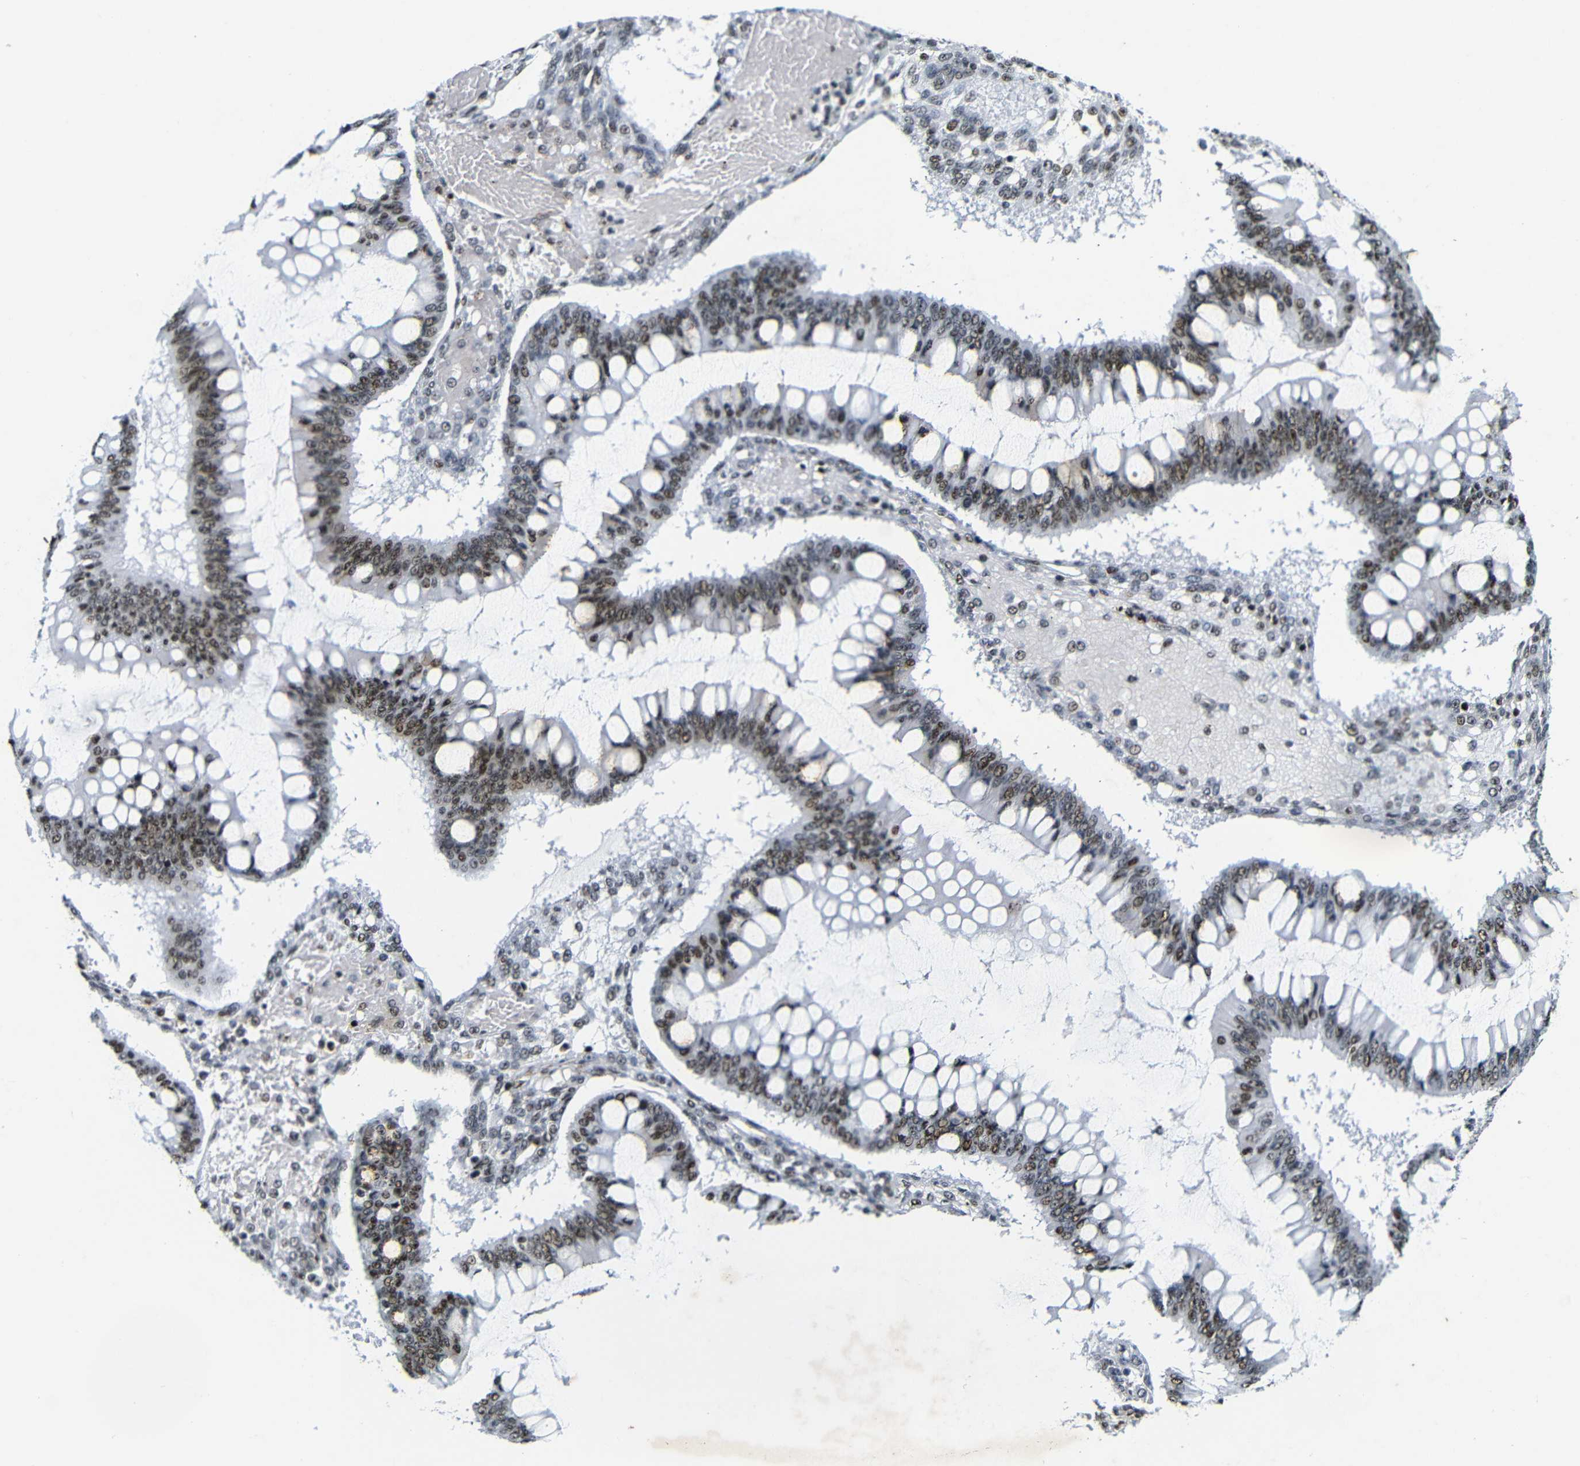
{"staining": {"intensity": "moderate", "quantity": ">75%", "location": "nuclear"}, "tissue": "ovarian cancer", "cell_type": "Tumor cells", "image_type": "cancer", "snomed": [{"axis": "morphology", "description": "Cystadenocarcinoma, mucinous, NOS"}, {"axis": "topography", "description": "Ovary"}], "caption": "Human ovarian mucinous cystadenocarcinoma stained for a protein (brown) shows moderate nuclear positive positivity in approximately >75% of tumor cells.", "gene": "SRSF1", "patient": {"sex": "female", "age": 73}}